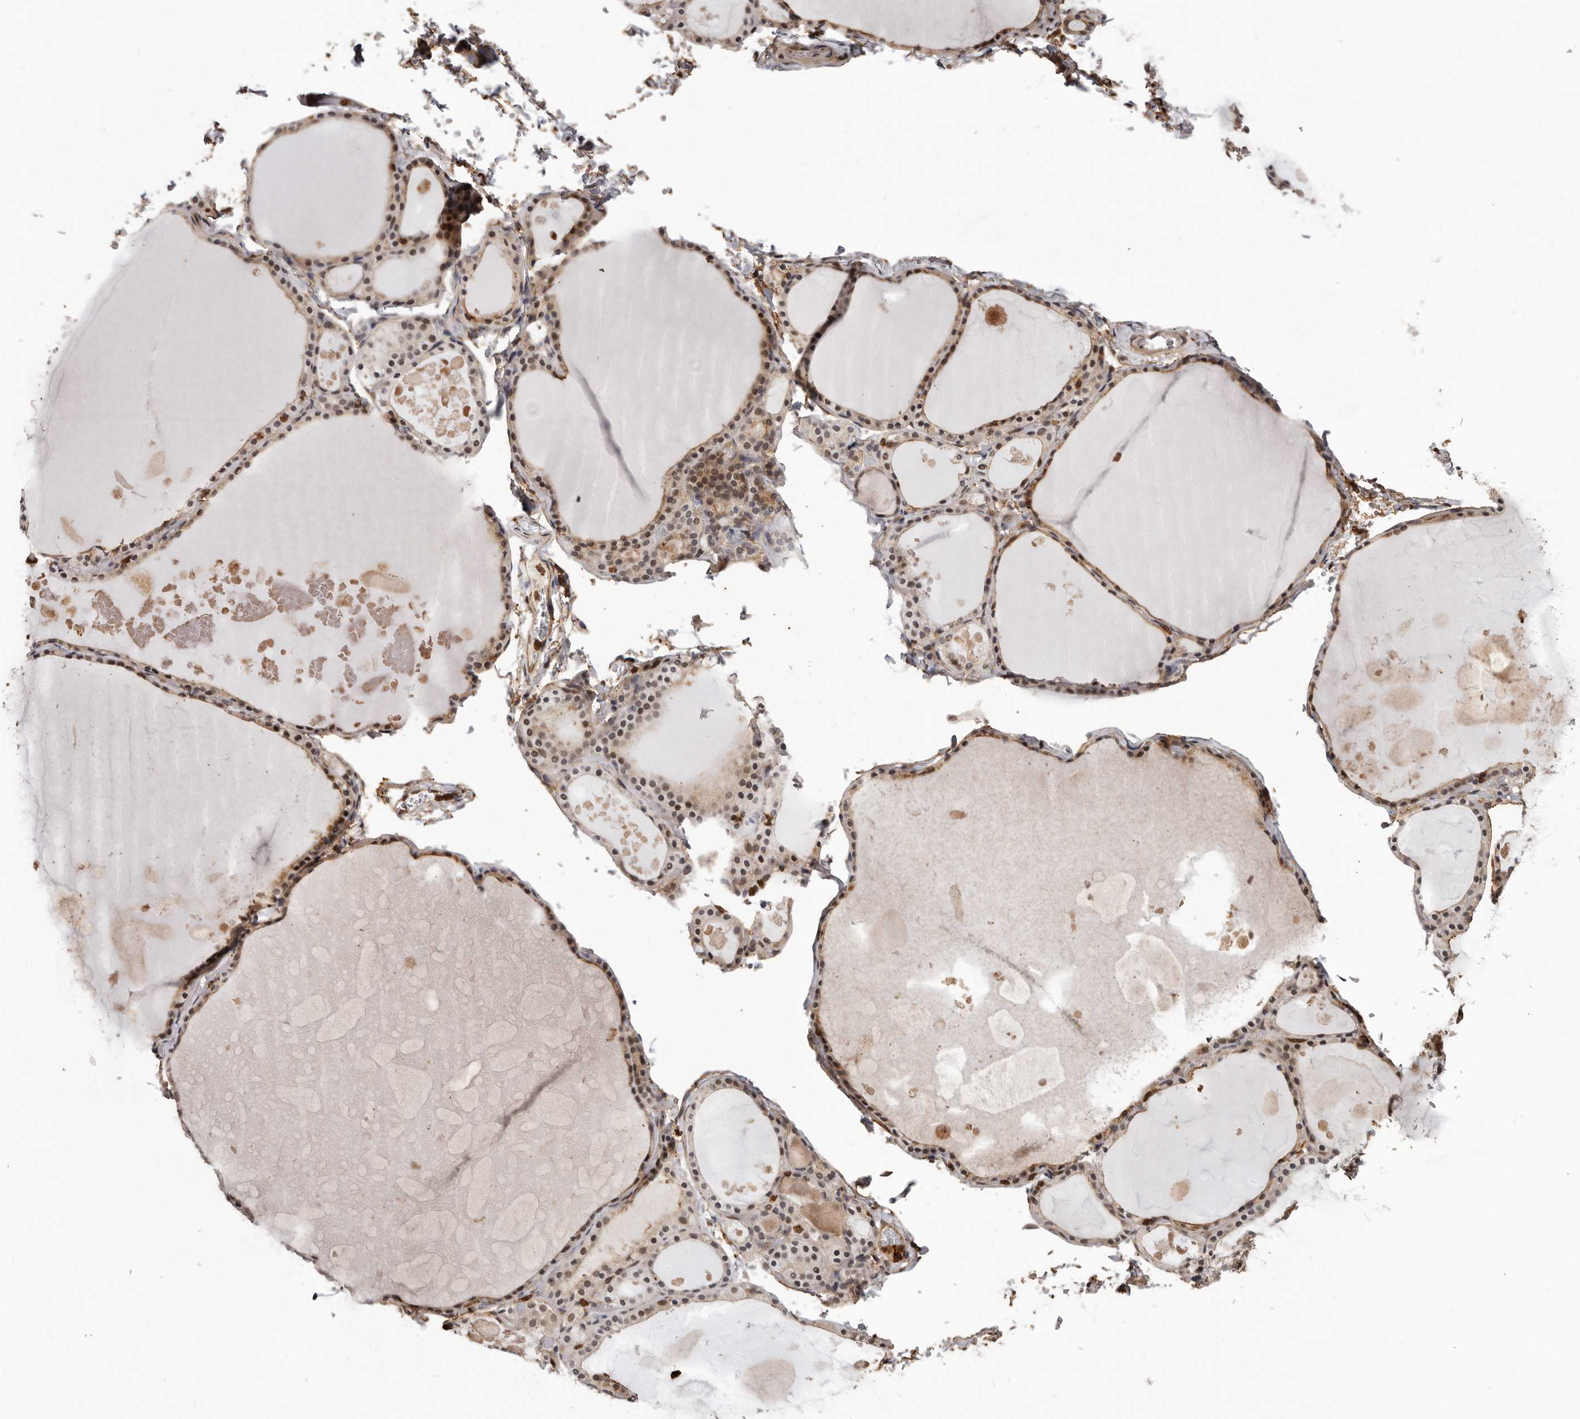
{"staining": {"intensity": "moderate", "quantity": ">75%", "location": "cytoplasmic/membranous,nuclear"}, "tissue": "thyroid gland", "cell_type": "Glandular cells", "image_type": "normal", "snomed": [{"axis": "morphology", "description": "Normal tissue, NOS"}, {"axis": "topography", "description": "Thyroid gland"}], "caption": "Immunohistochemistry (IHC) staining of normal thyroid gland, which displays medium levels of moderate cytoplasmic/membranous,nuclear staining in about >75% of glandular cells indicating moderate cytoplasmic/membranous,nuclear protein expression. The staining was performed using DAB (brown) for protein detection and nuclei were counterstained in hematoxylin (blue).", "gene": "PRR12", "patient": {"sex": "male", "age": 56}}